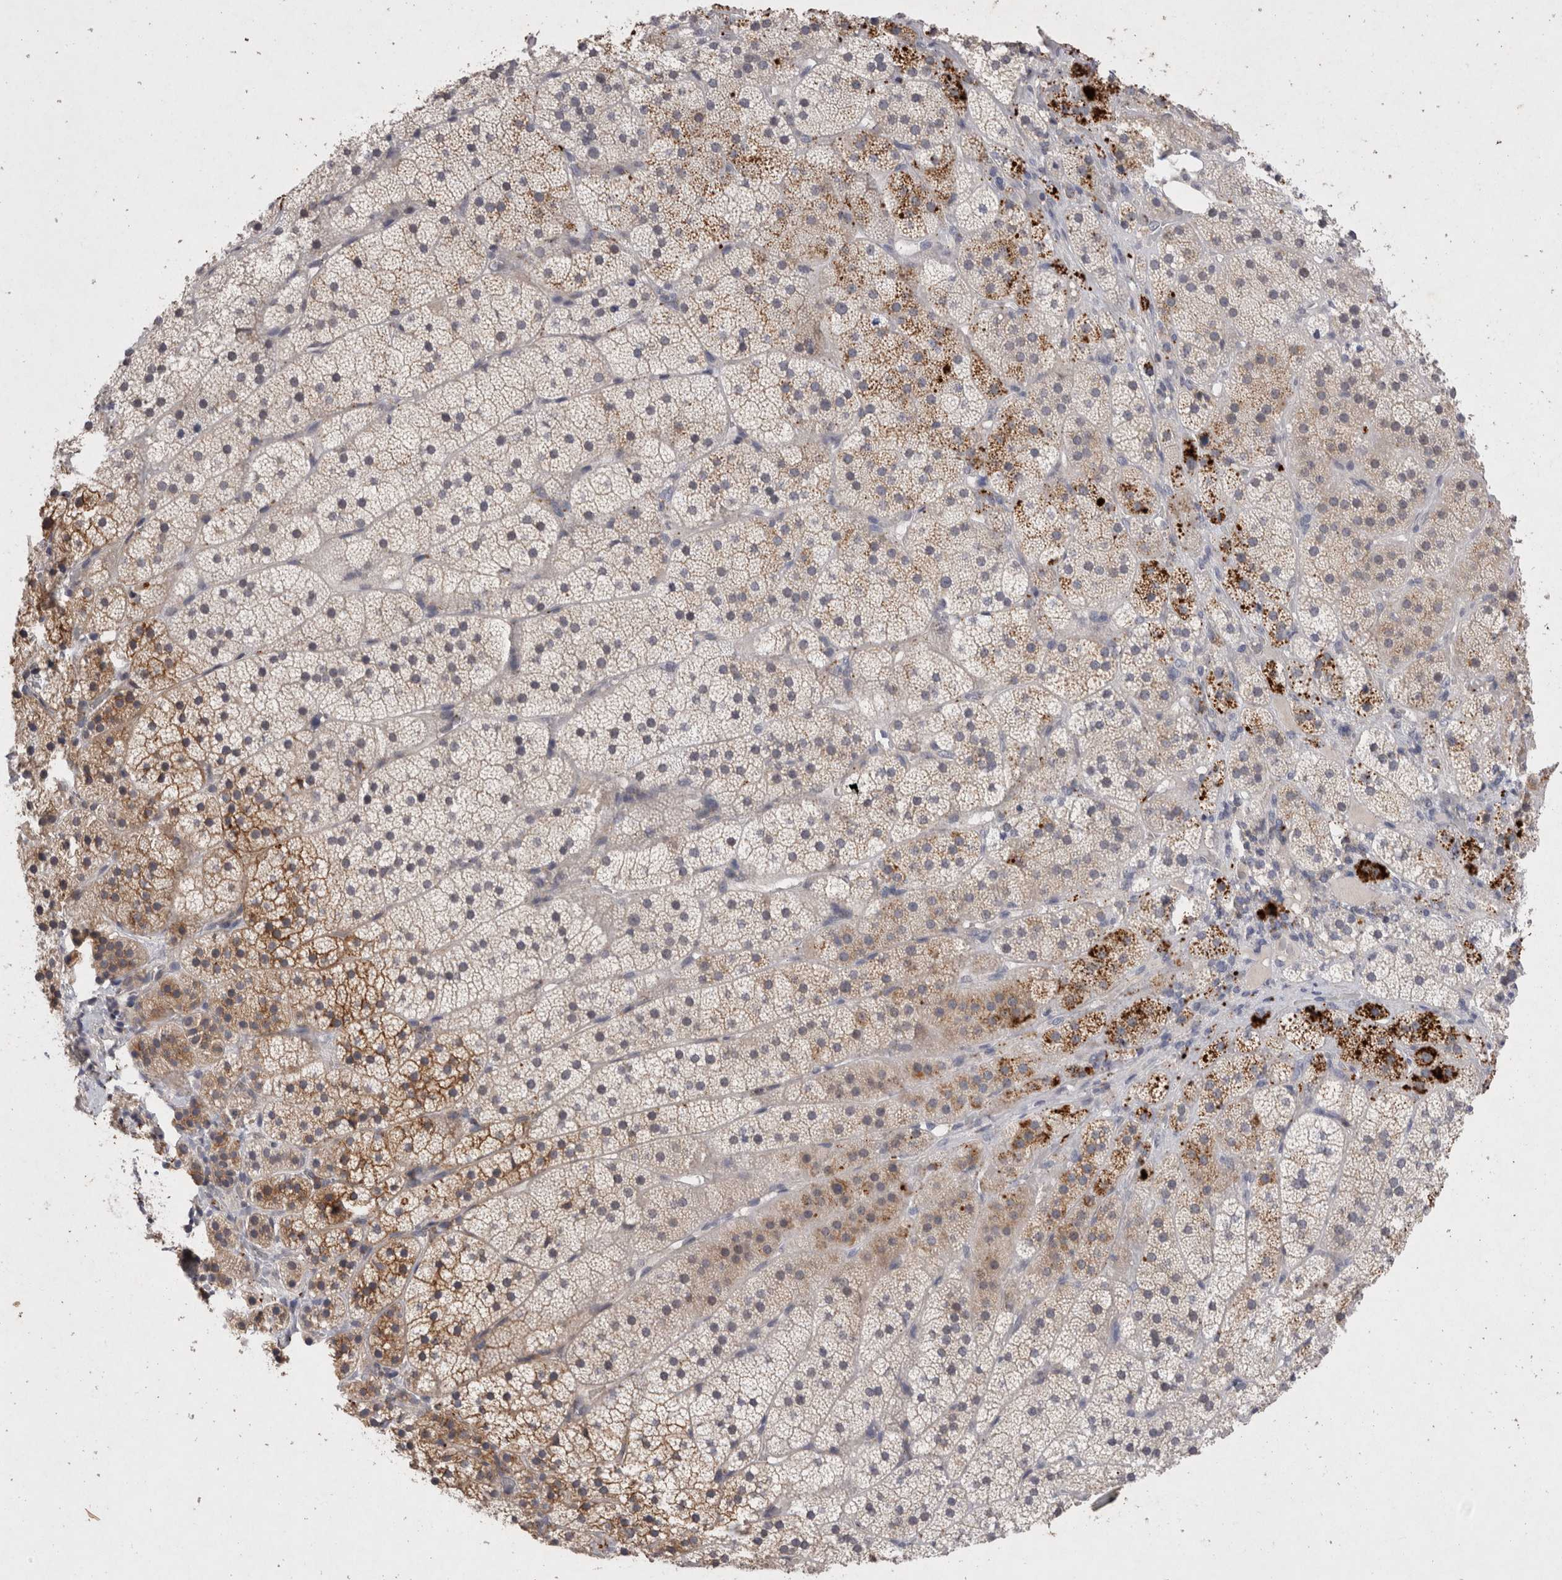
{"staining": {"intensity": "moderate", "quantity": "<25%", "location": "cytoplasmic/membranous"}, "tissue": "adrenal gland", "cell_type": "Glandular cells", "image_type": "normal", "snomed": [{"axis": "morphology", "description": "Normal tissue, NOS"}, {"axis": "topography", "description": "Adrenal gland"}], "caption": "A histopathology image showing moderate cytoplasmic/membranous positivity in about <25% of glandular cells in benign adrenal gland, as visualized by brown immunohistochemical staining.", "gene": "RASSF3", "patient": {"sex": "female", "age": 44}}